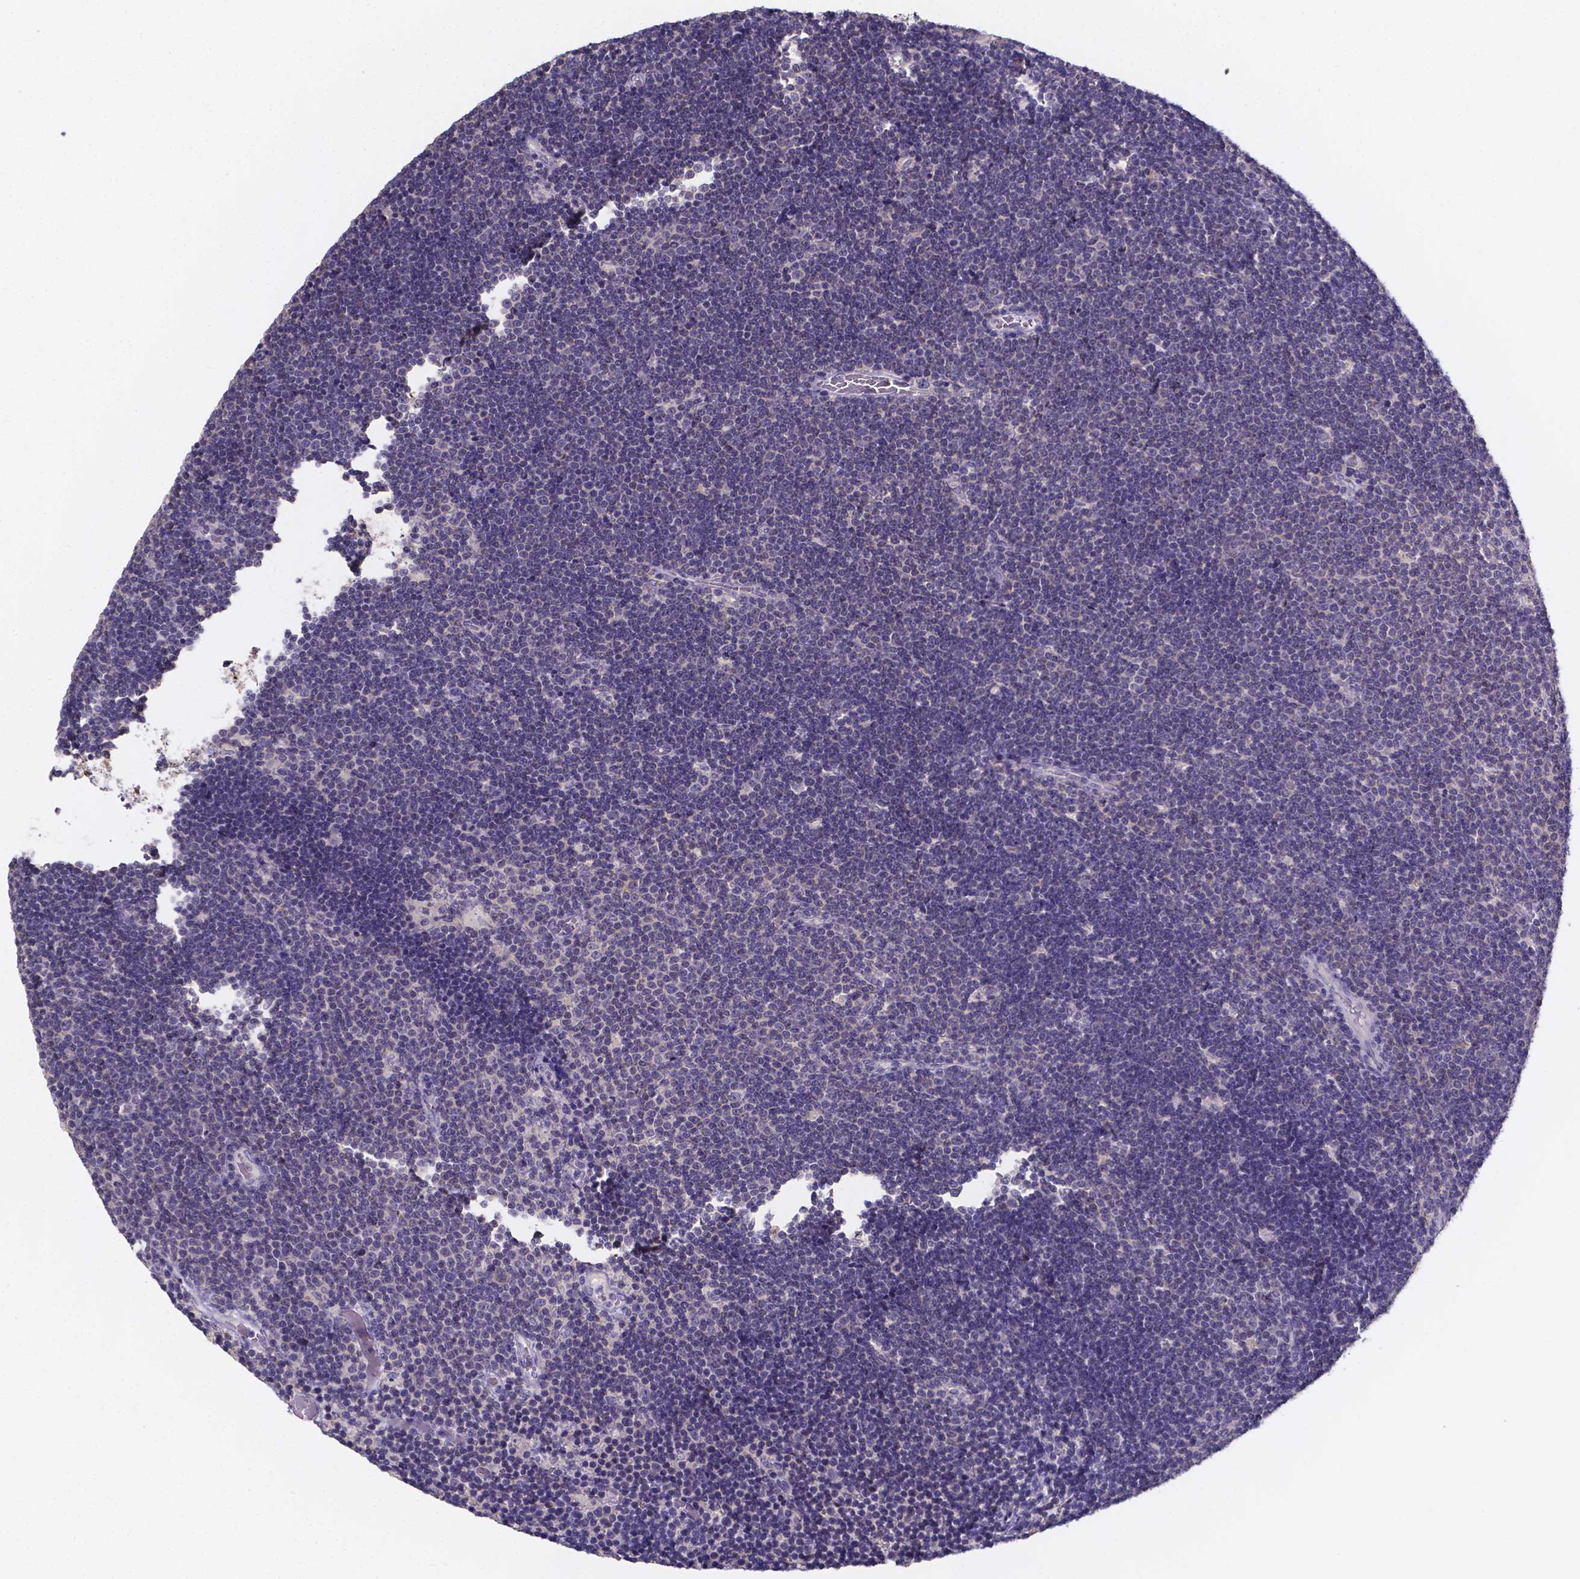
{"staining": {"intensity": "negative", "quantity": "none", "location": "none"}, "tissue": "lymphoma", "cell_type": "Tumor cells", "image_type": "cancer", "snomed": [{"axis": "morphology", "description": "Malignant lymphoma, non-Hodgkin's type, Low grade"}, {"axis": "topography", "description": "Brain"}], "caption": "Tumor cells are negative for protein expression in human malignant lymphoma, non-Hodgkin's type (low-grade).", "gene": "SPOCD1", "patient": {"sex": "female", "age": 66}}